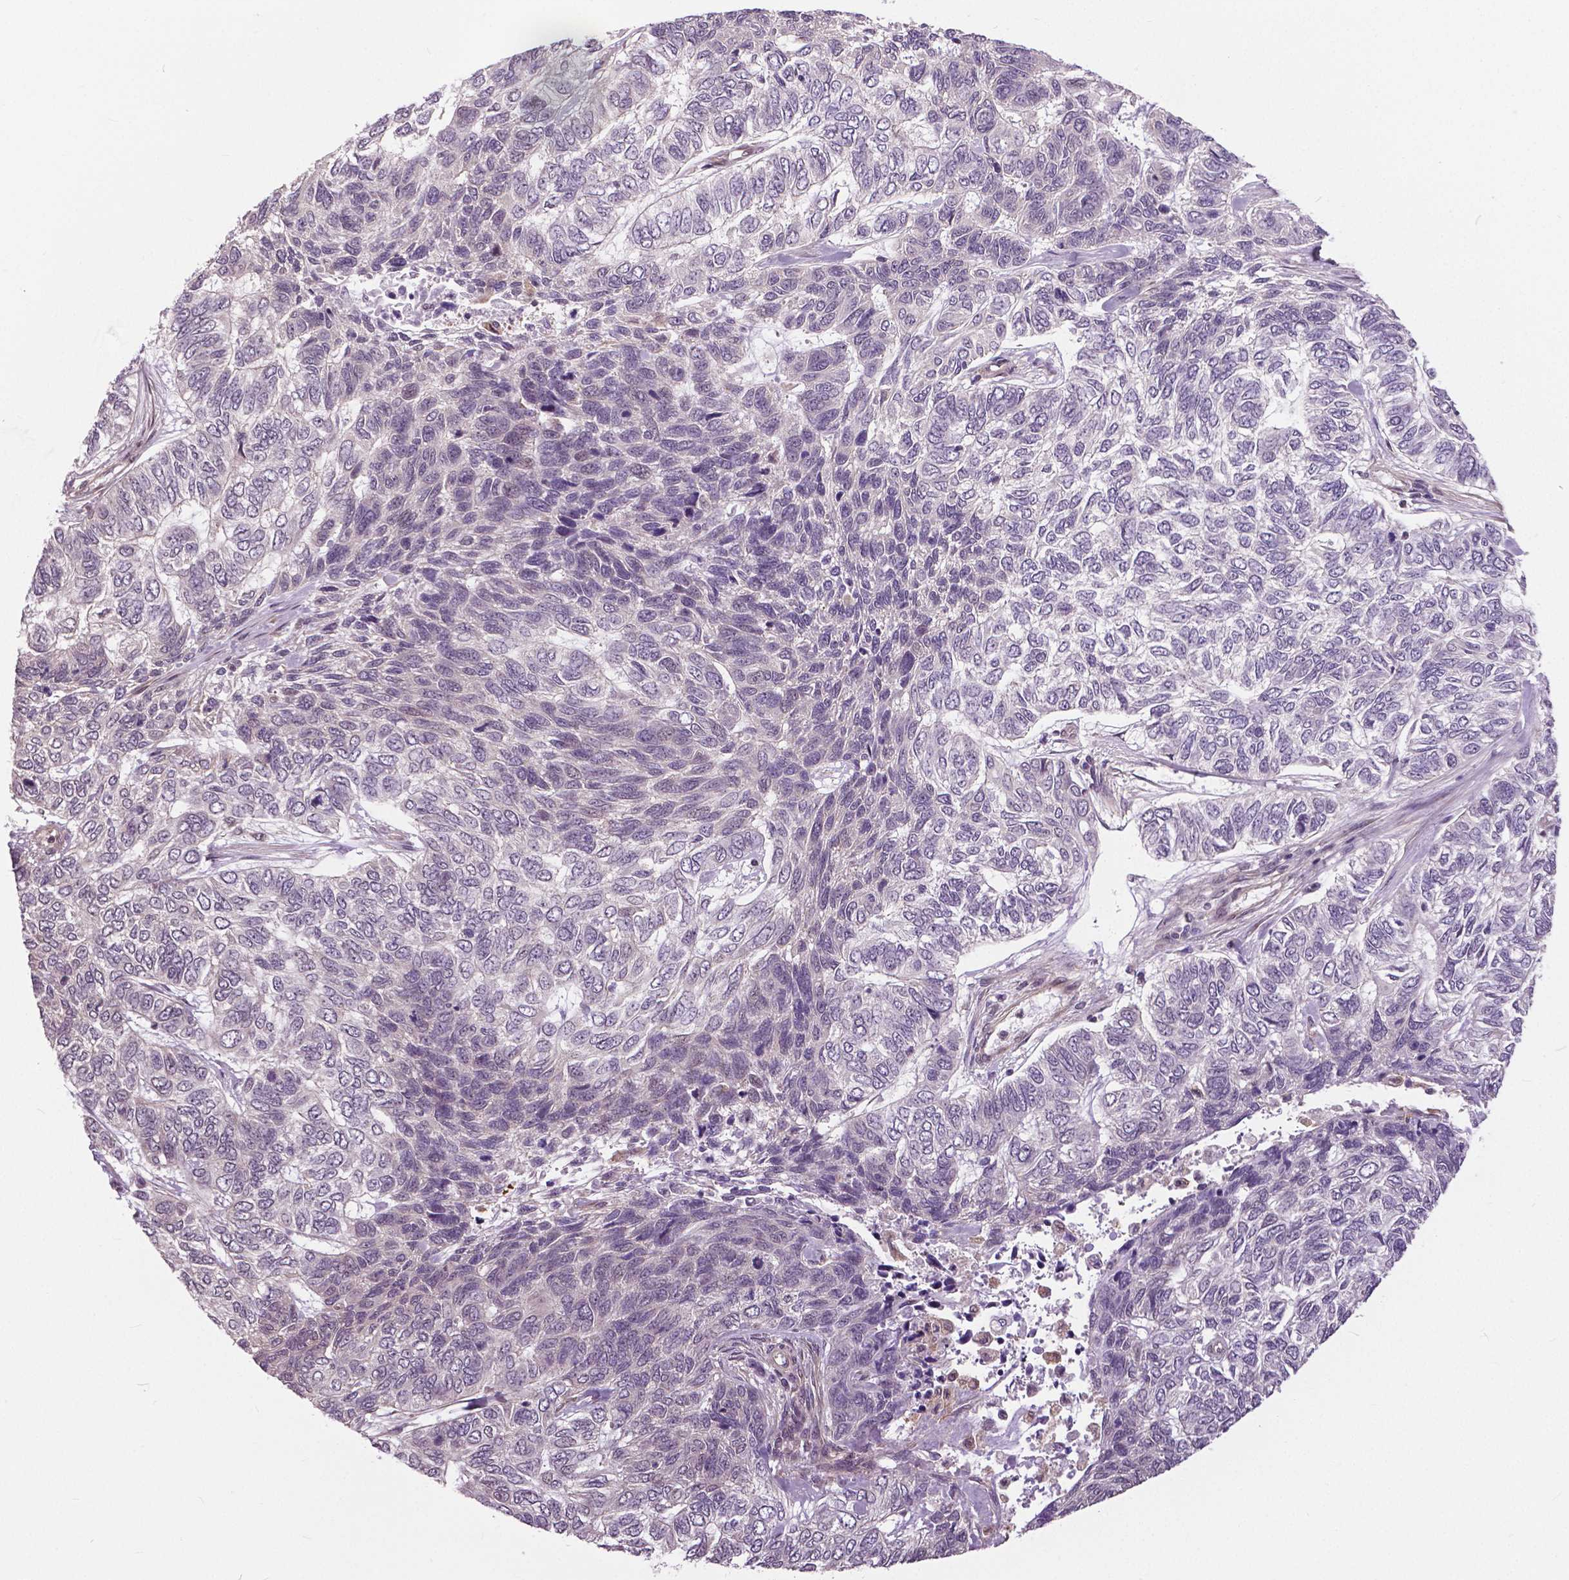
{"staining": {"intensity": "negative", "quantity": "none", "location": "none"}, "tissue": "skin cancer", "cell_type": "Tumor cells", "image_type": "cancer", "snomed": [{"axis": "morphology", "description": "Basal cell carcinoma"}, {"axis": "topography", "description": "Skin"}], "caption": "High magnification brightfield microscopy of basal cell carcinoma (skin) stained with DAB (3,3'-diaminobenzidine) (brown) and counterstained with hematoxylin (blue): tumor cells show no significant staining.", "gene": "ANXA13", "patient": {"sex": "female", "age": 65}}